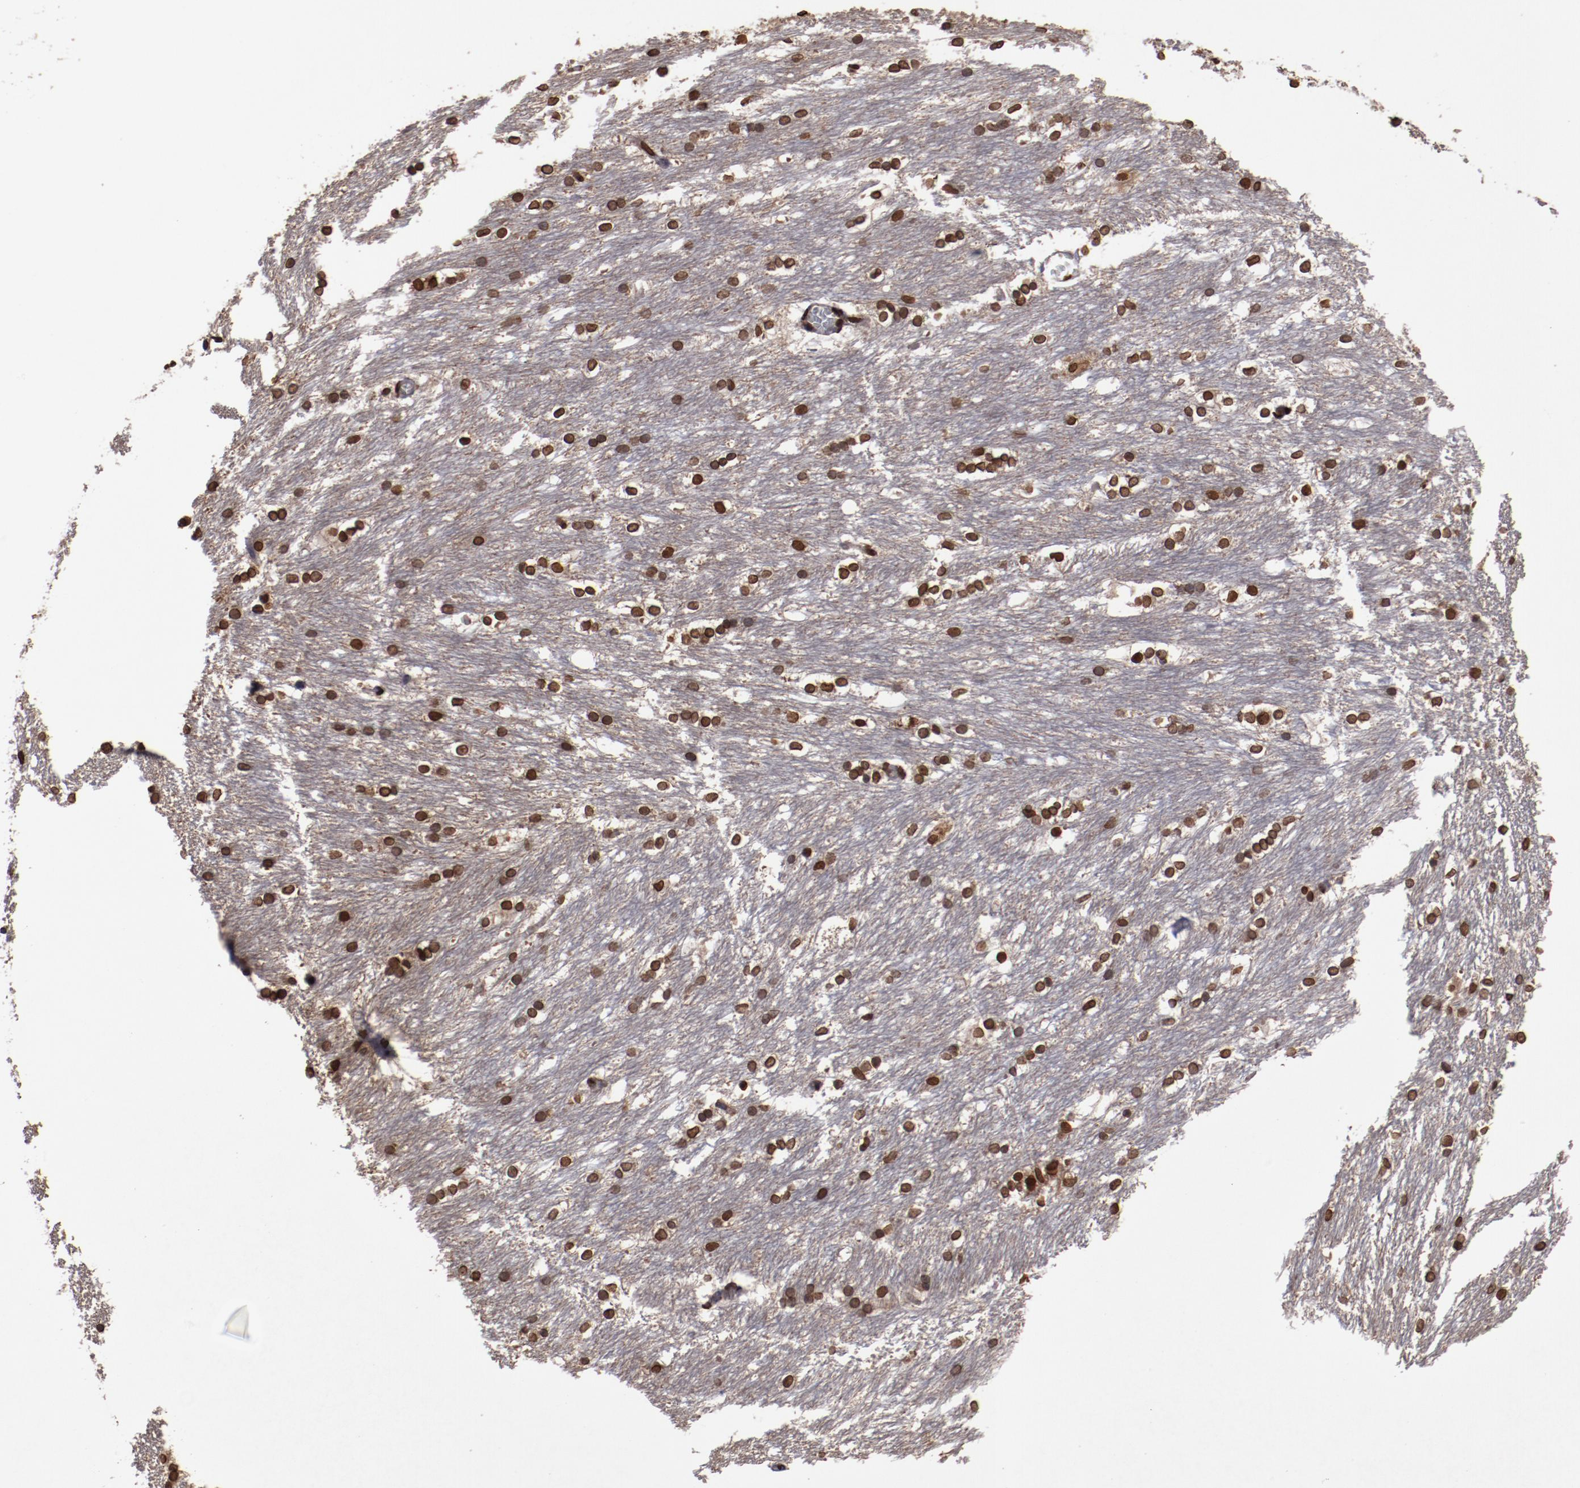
{"staining": {"intensity": "moderate", "quantity": ">75%", "location": "nuclear"}, "tissue": "caudate", "cell_type": "Glial cells", "image_type": "normal", "snomed": [{"axis": "morphology", "description": "Normal tissue, NOS"}, {"axis": "topography", "description": "Lateral ventricle wall"}], "caption": "Immunohistochemical staining of unremarkable human caudate demonstrates >75% levels of moderate nuclear protein staining in approximately >75% of glial cells.", "gene": "AKT1", "patient": {"sex": "female", "age": 19}}